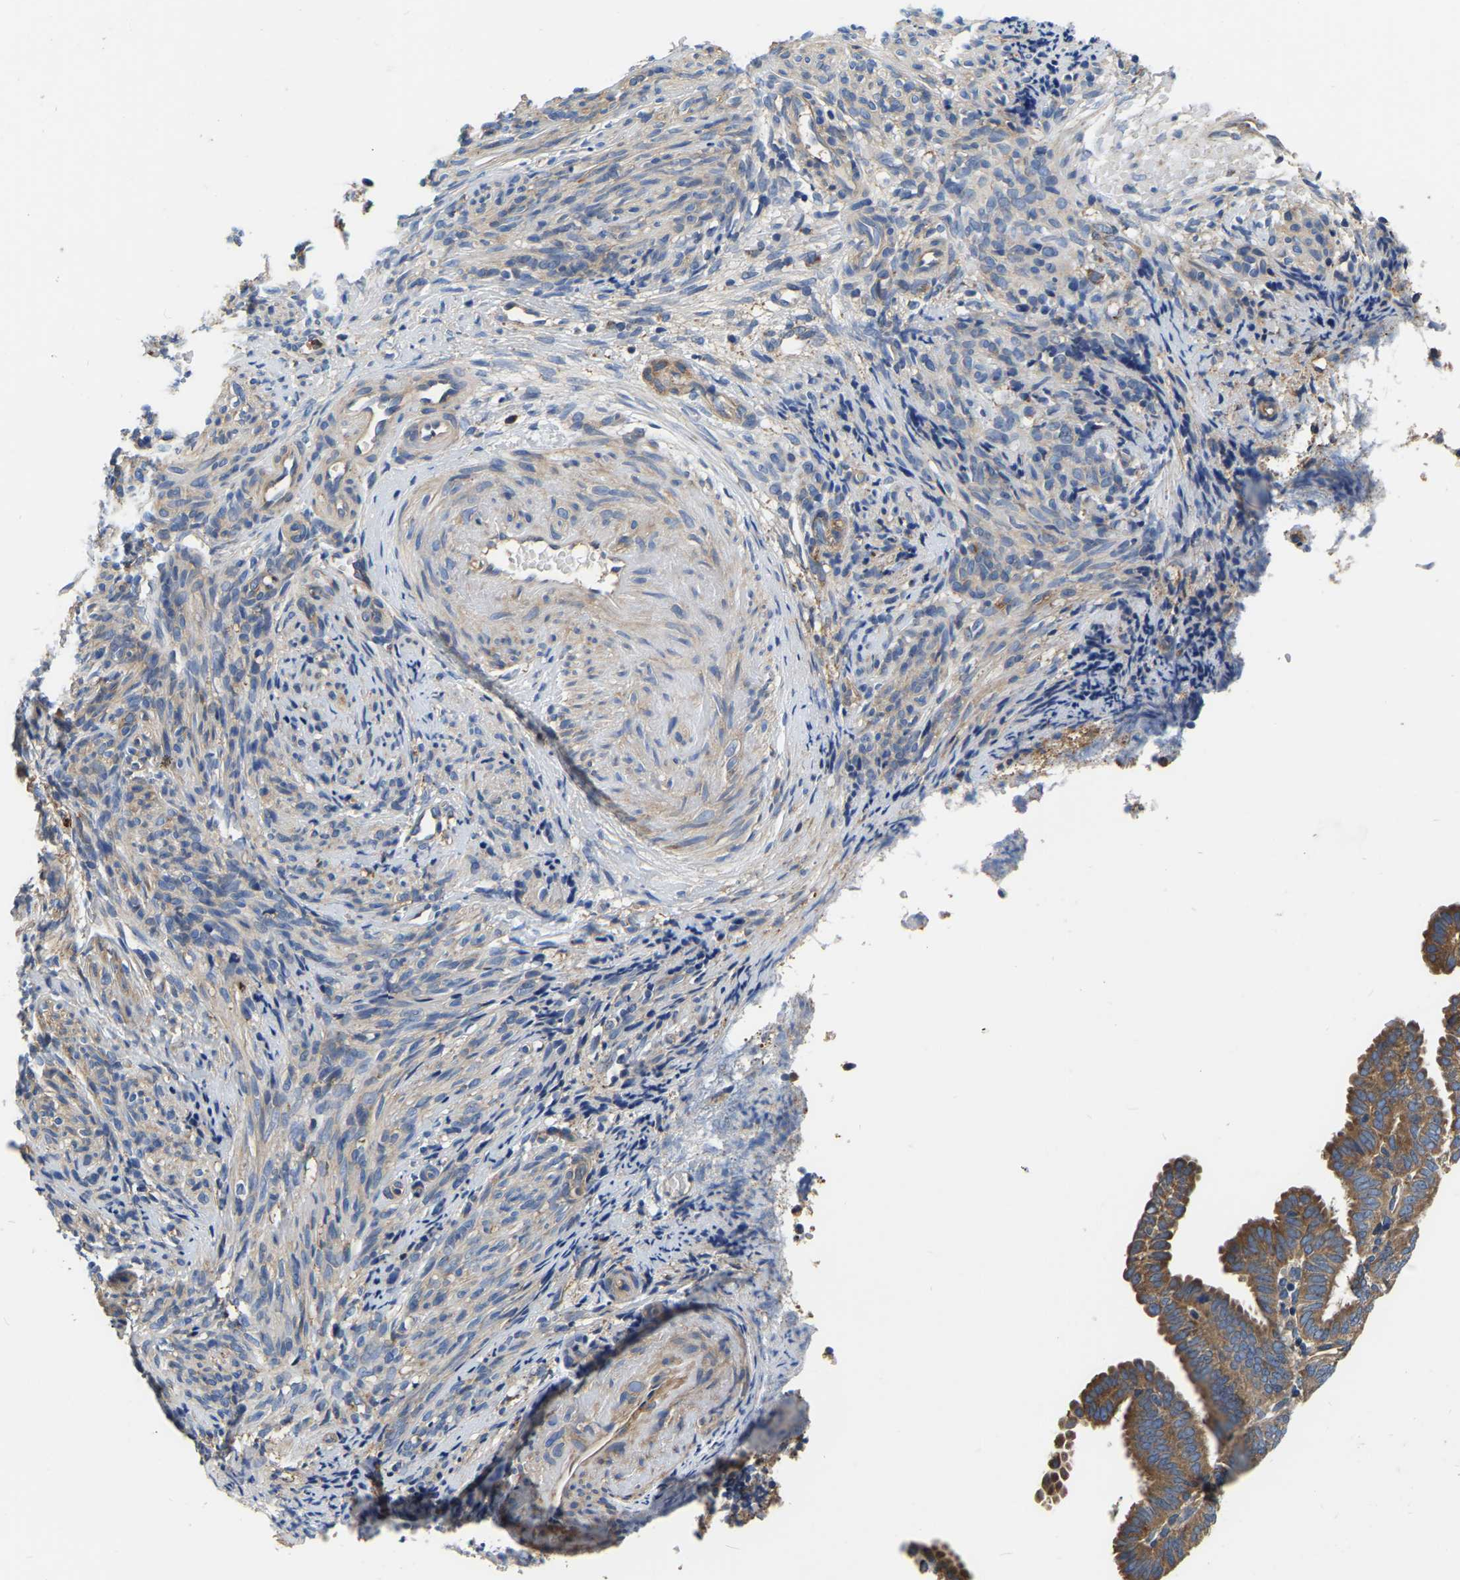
{"staining": {"intensity": "strong", "quantity": ">75%", "location": "cytoplasmic/membranous"}, "tissue": "endometrial cancer", "cell_type": "Tumor cells", "image_type": "cancer", "snomed": [{"axis": "morphology", "description": "Adenocarcinoma, NOS"}, {"axis": "topography", "description": "Endometrium"}], "caption": "Strong cytoplasmic/membranous expression for a protein is identified in approximately >75% of tumor cells of adenocarcinoma (endometrial) using immunohistochemistry (IHC).", "gene": "GARS1", "patient": {"sex": "female", "age": 58}}